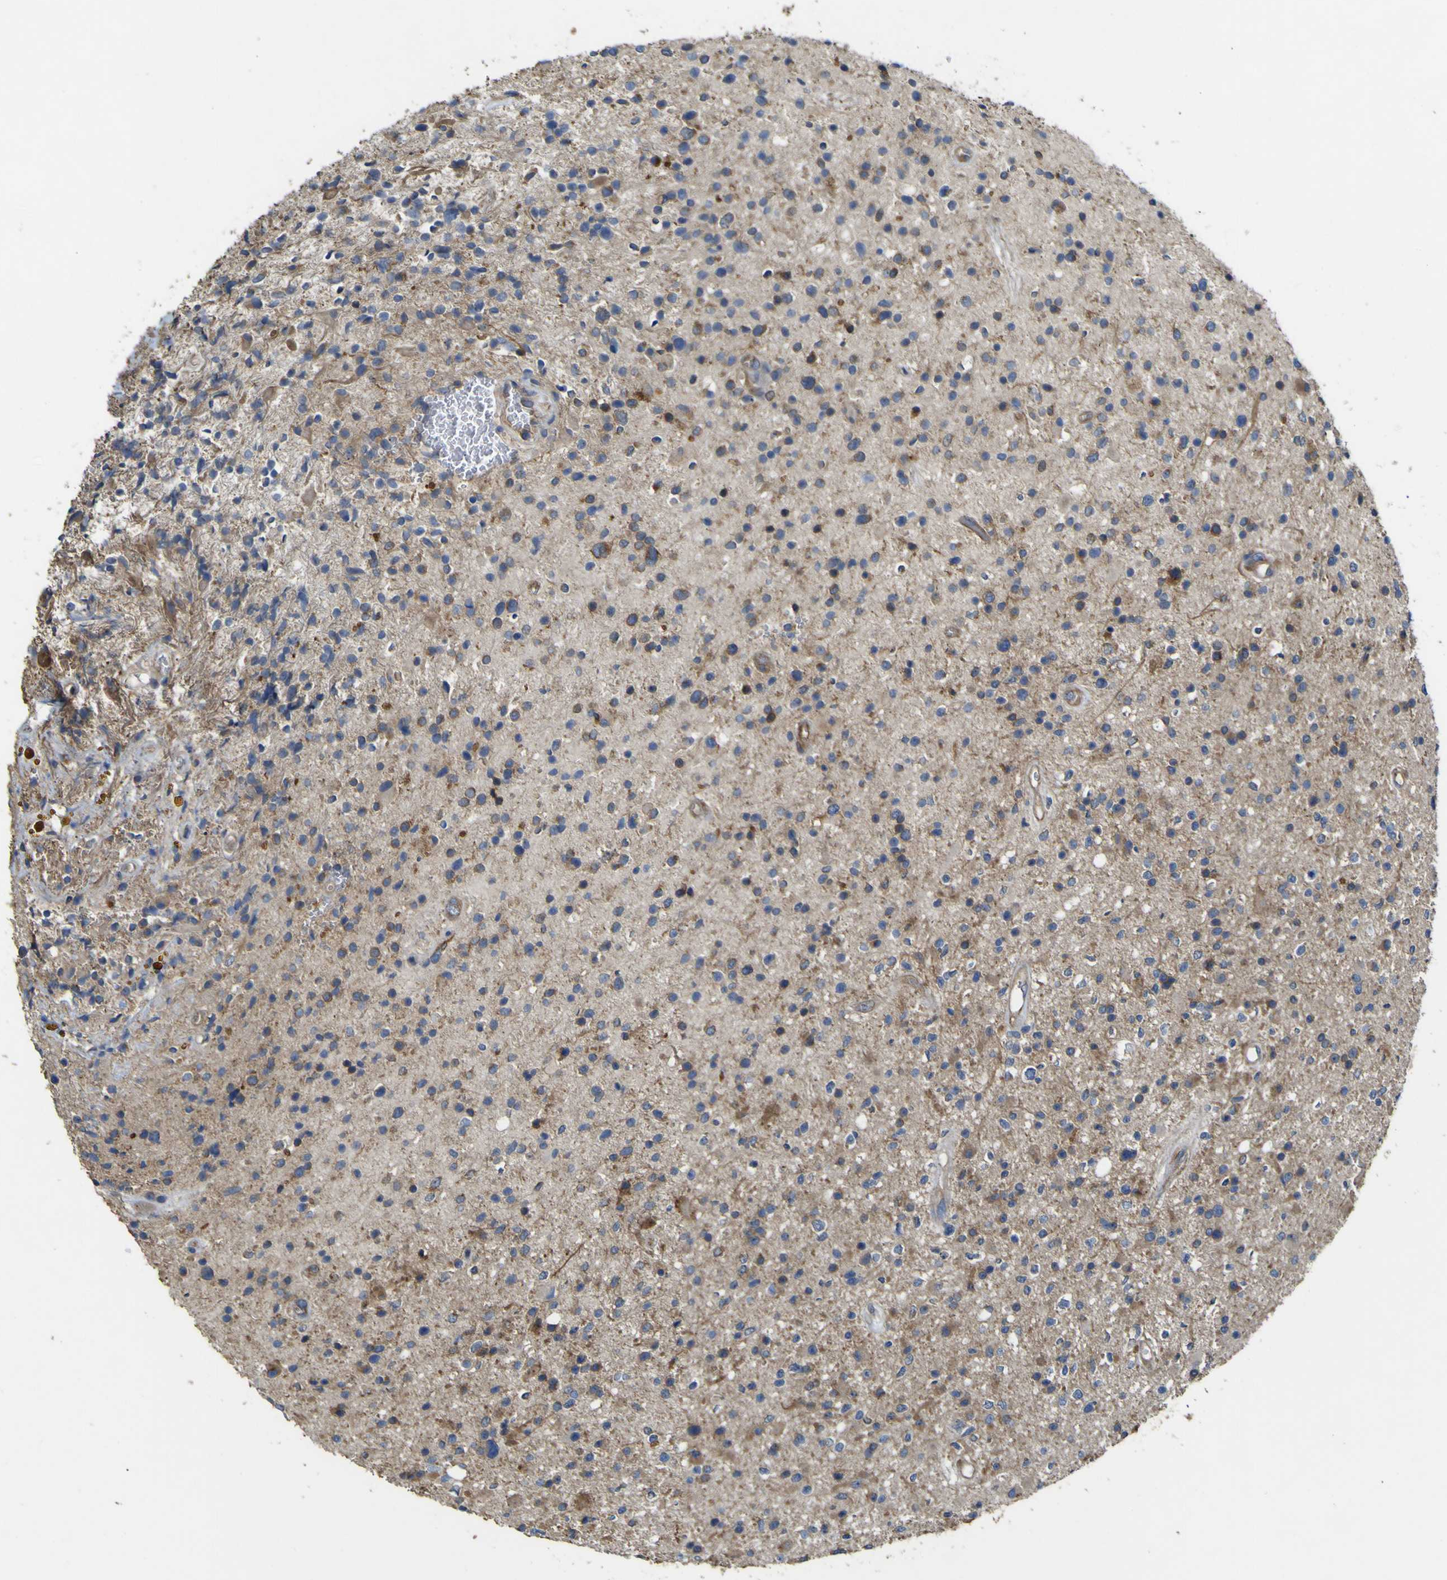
{"staining": {"intensity": "moderate", "quantity": "<25%", "location": "cytoplasmic/membranous"}, "tissue": "glioma", "cell_type": "Tumor cells", "image_type": "cancer", "snomed": [{"axis": "morphology", "description": "Glioma, malignant, High grade"}, {"axis": "topography", "description": "Brain"}], "caption": "Immunohistochemical staining of human high-grade glioma (malignant) demonstrates low levels of moderate cytoplasmic/membranous protein positivity in approximately <25% of tumor cells.", "gene": "TNFSF15", "patient": {"sex": "male", "age": 77}}